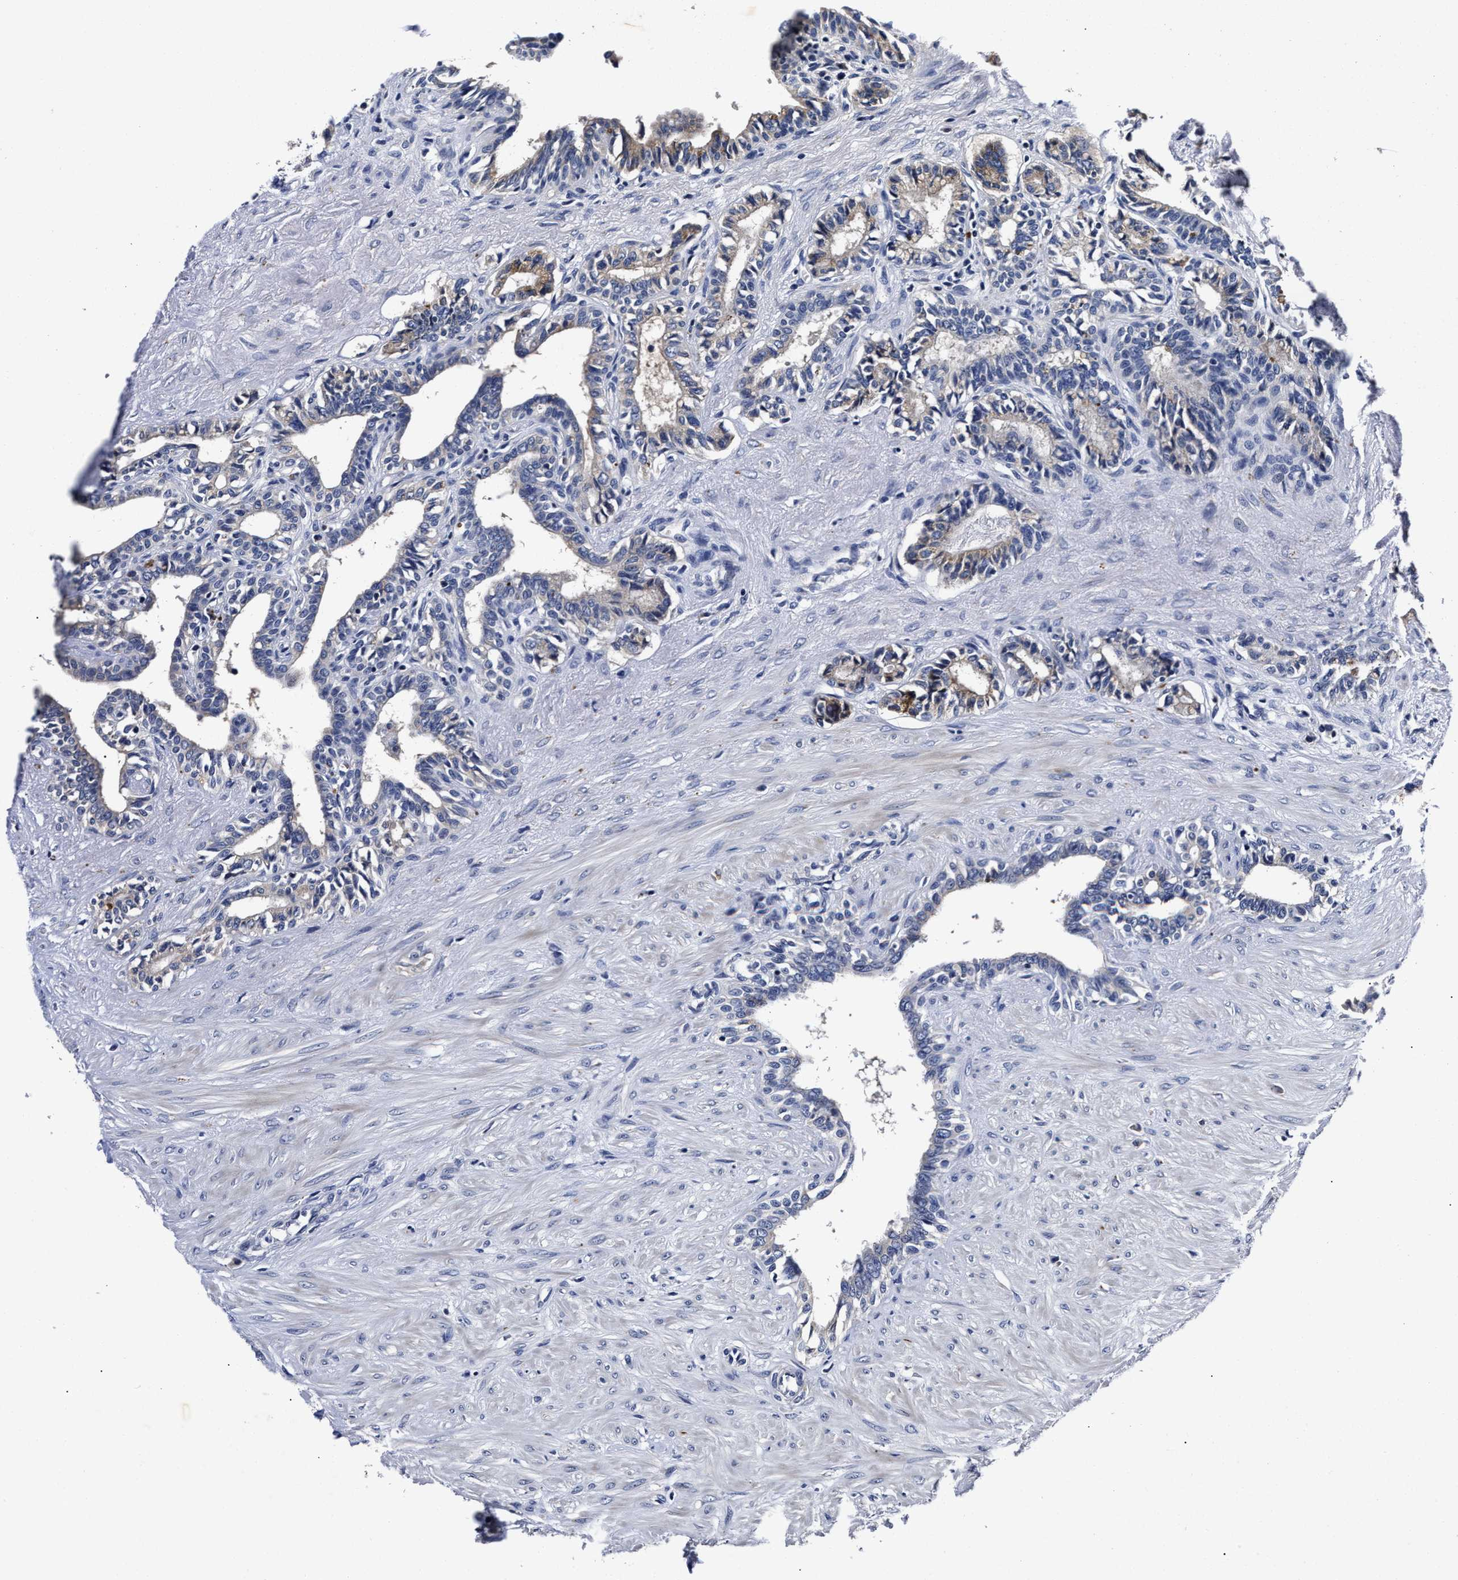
{"staining": {"intensity": "weak", "quantity": "<25%", "location": "cytoplasmic/membranous"}, "tissue": "seminal vesicle", "cell_type": "Glandular cells", "image_type": "normal", "snomed": [{"axis": "morphology", "description": "Normal tissue, NOS"}, {"axis": "morphology", "description": "Adenocarcinoma, High grade"}, {"axis": "topography", "description": "Prostate"}, {"axis": "topography", "description": "Seminal veicle"}], "caption": "Immunohistochemistry (IHC) photomicrograph of unremarkable seminal vesicle: human seminal vesicle stained with DAB (3,3'-diaminobenzidine) demonstrates no significant protein positivity in glandular cells. The staining was performed using DAB (3,3'-diaminobenzidine) to visualize the protein expression in brown, while the nuclei were stained in blue with hematoxylin (Magnification: 20x).", "gene": "OLFML2A", "patient": {"sex": "male", "age": 55}}